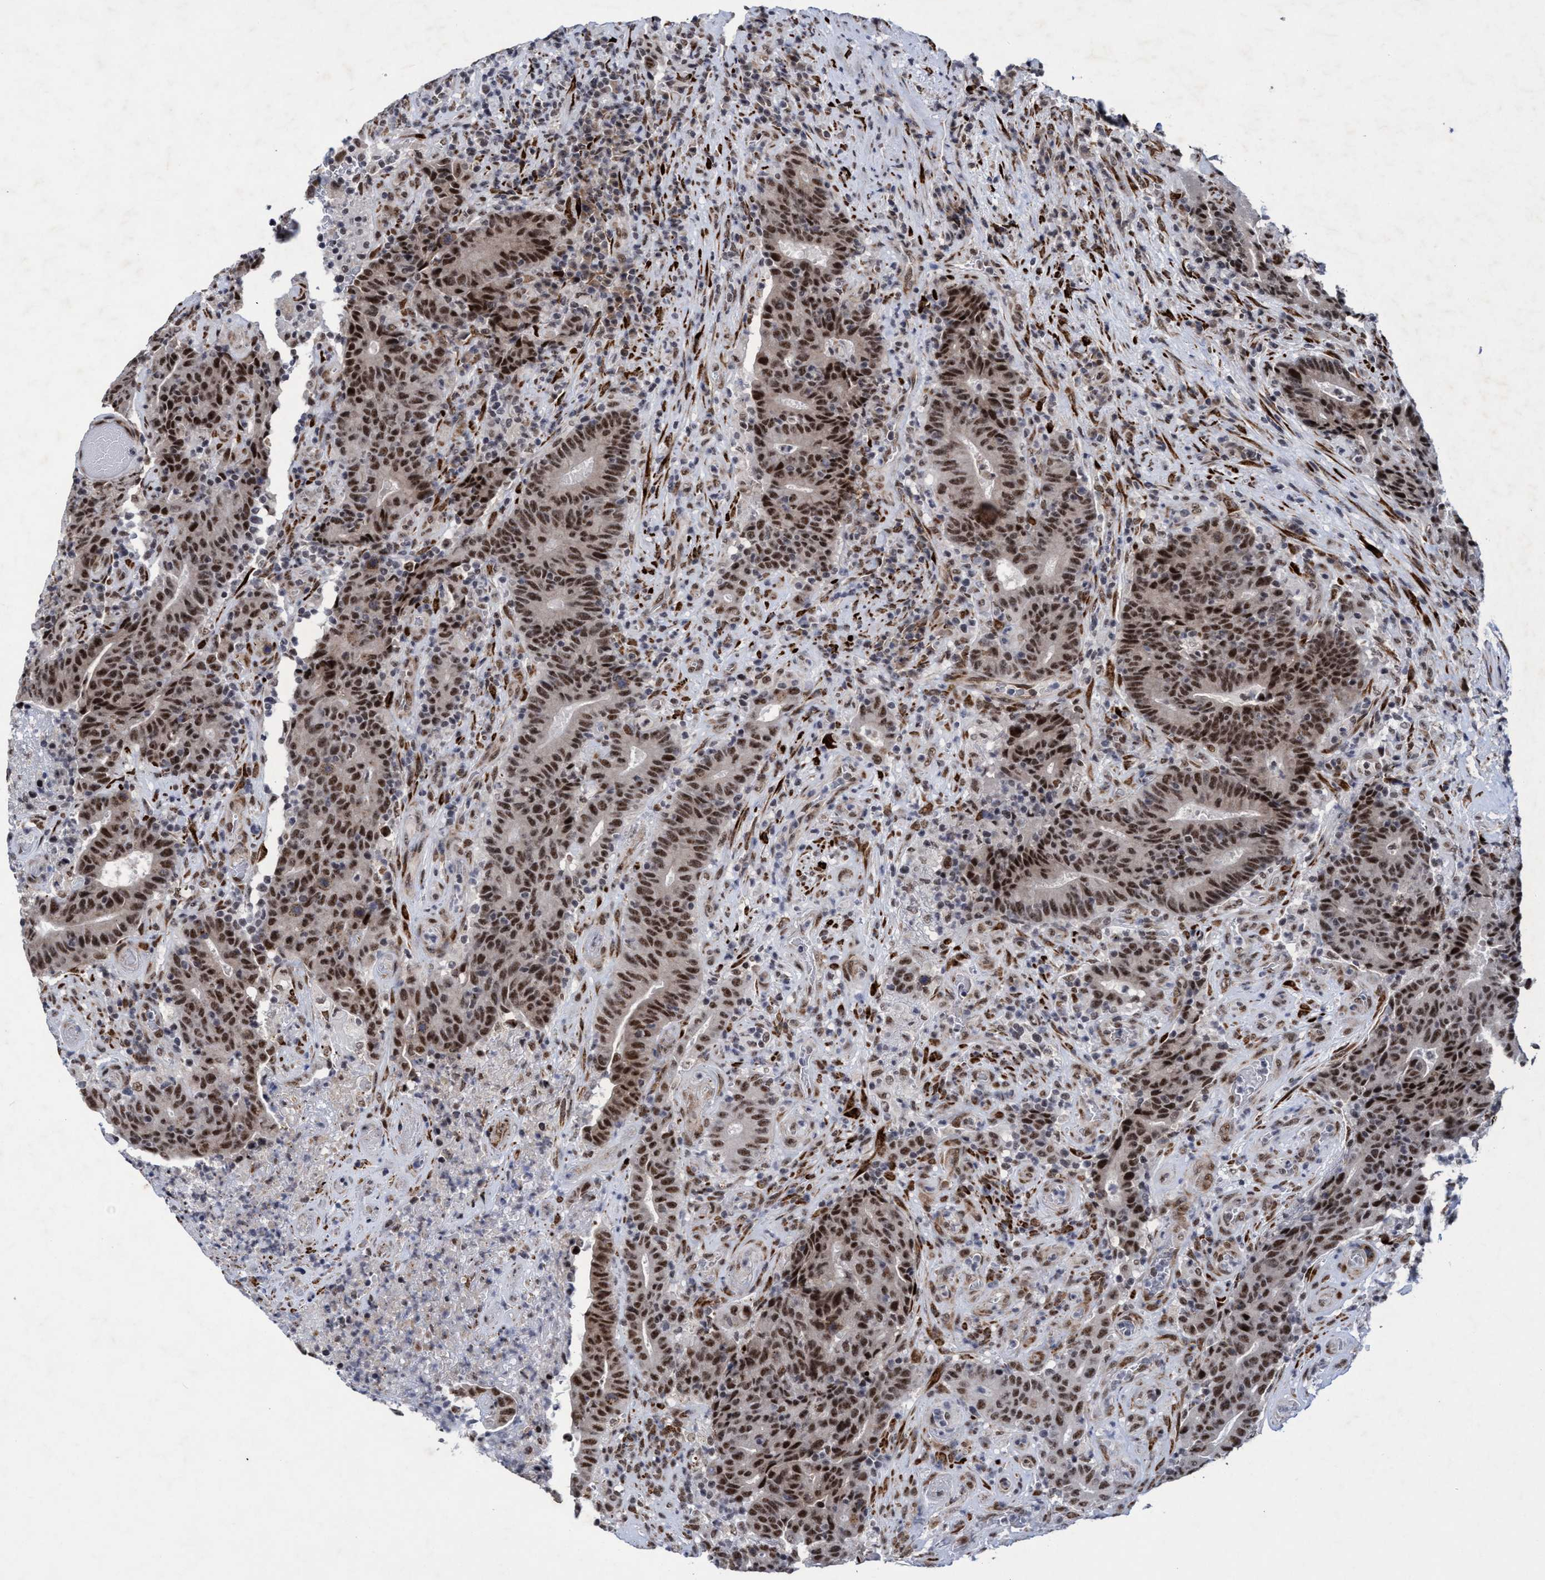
{"staining": {"intensity": "strong", "quantity": ">75%", "location": "nuclear"}, "tissue": "colorectal cancer", "cell_type": "Tumor cells", "image_type": "cancer", "snomed": [{"axis": "morphology", "description": "Normal tissue, NOS"}, {"axis": "morphology", "description": "Adenocarcinoma, NOS"}, {"axis": "topography", "description": "Colon"}], "caption": "Protein staining of colorectal cancer (adenocarcinoma) tissue displays strong nuclear expression in approximately >75% of tumor cells.", "gene": "GLT6D1", "patient": {"sex": "female", "age": 75}}